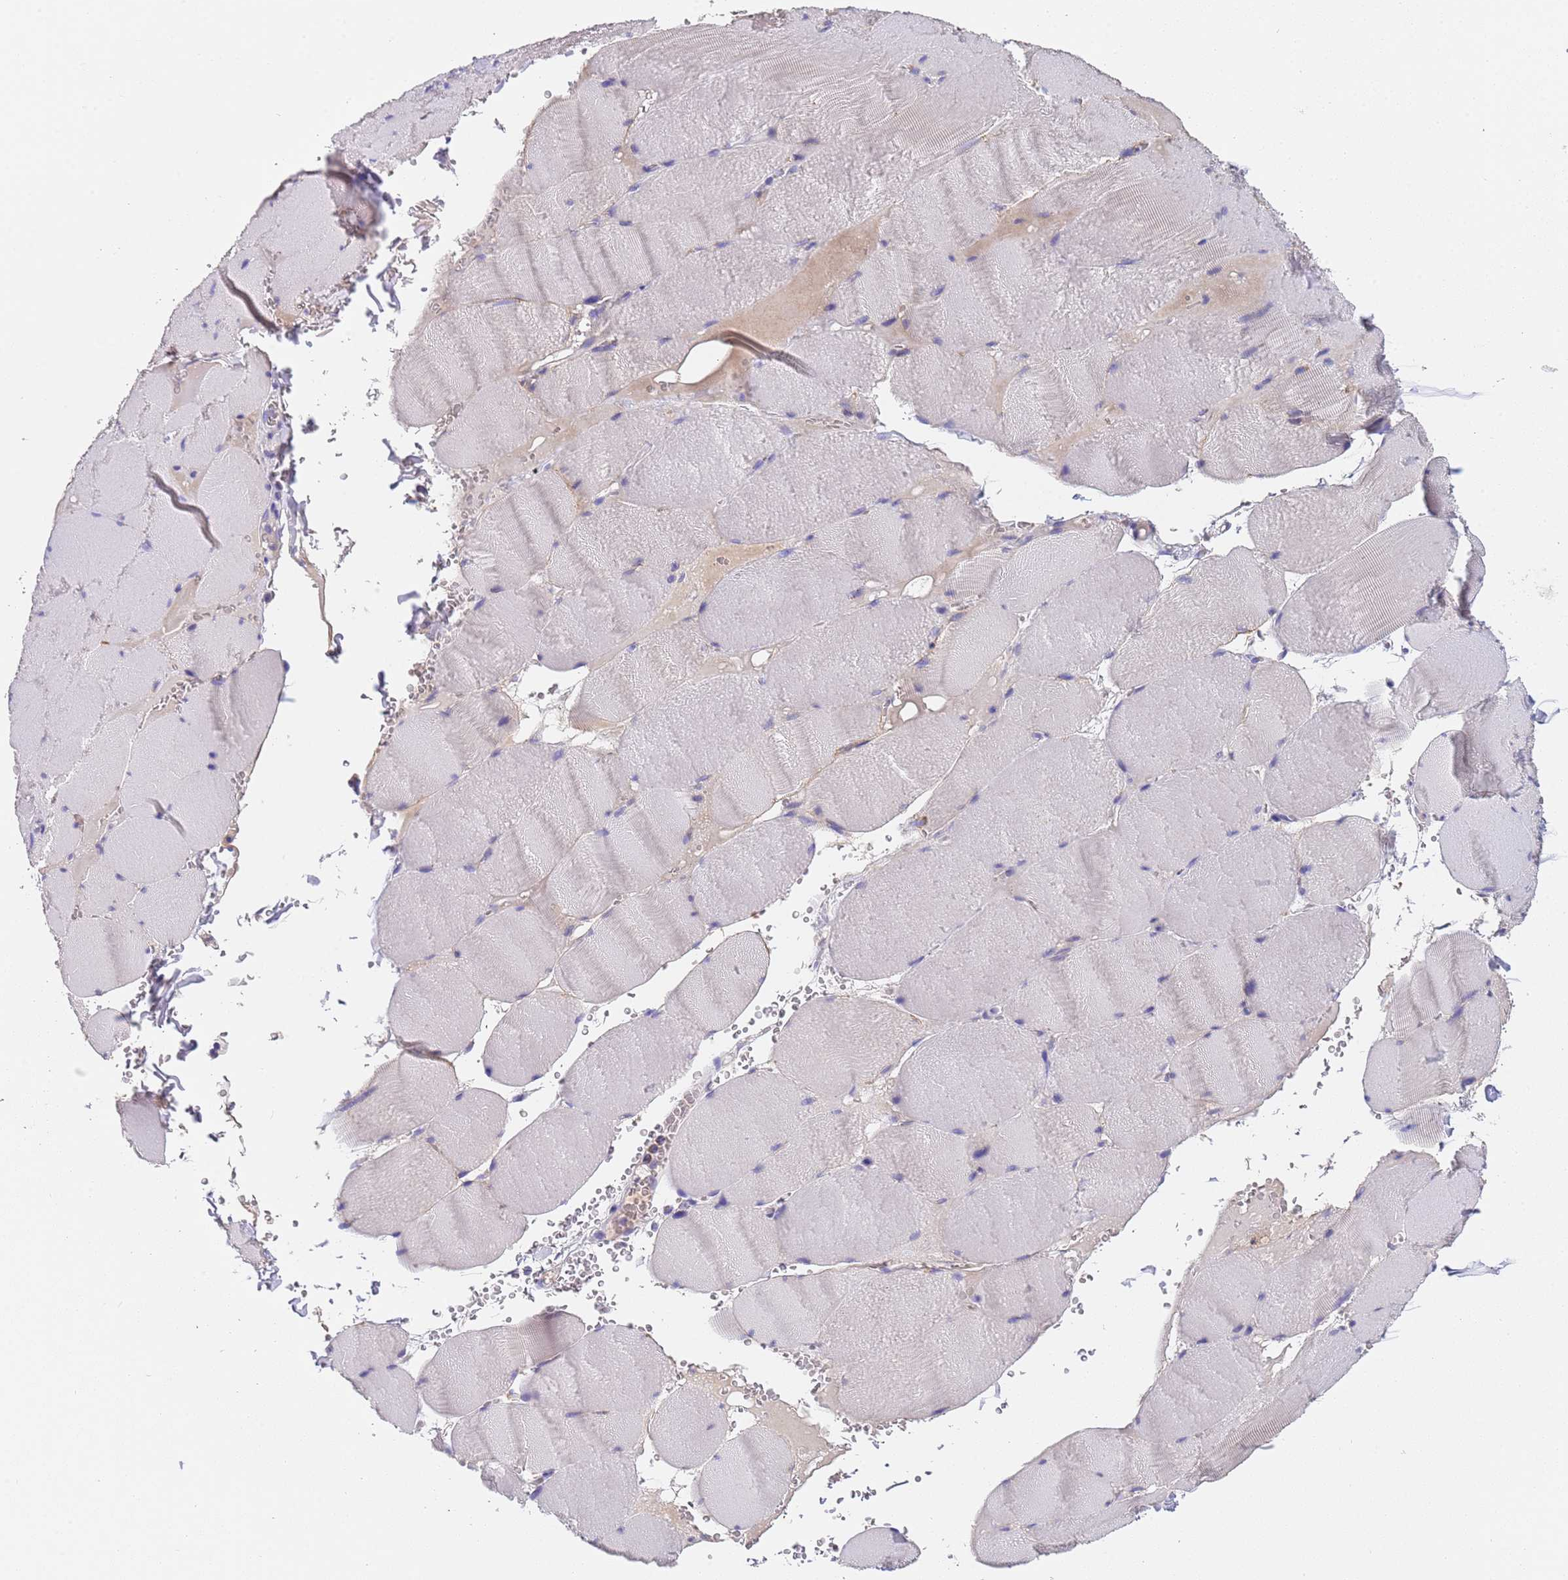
{"staining": {"intensity": "negative", "quantity": "none", "location": "none"}, "tissue": "skeletal muscle", "cell_type": "Myocytes", "image_type": "normal", "snomed": [{"axis": "morphology", "description": "Normal tissue, NOS"}, {"axis": "topography", "description": "Skeletal muscle"}, {"axis": "topography", "description": "Head-Neck"}], "caption": "Immunohistochemistry of normal human skeletal muscle reveals no expression in myocytes.", "gene": "SLC24A3", "patient": {"sex": "male", "age": 66}}